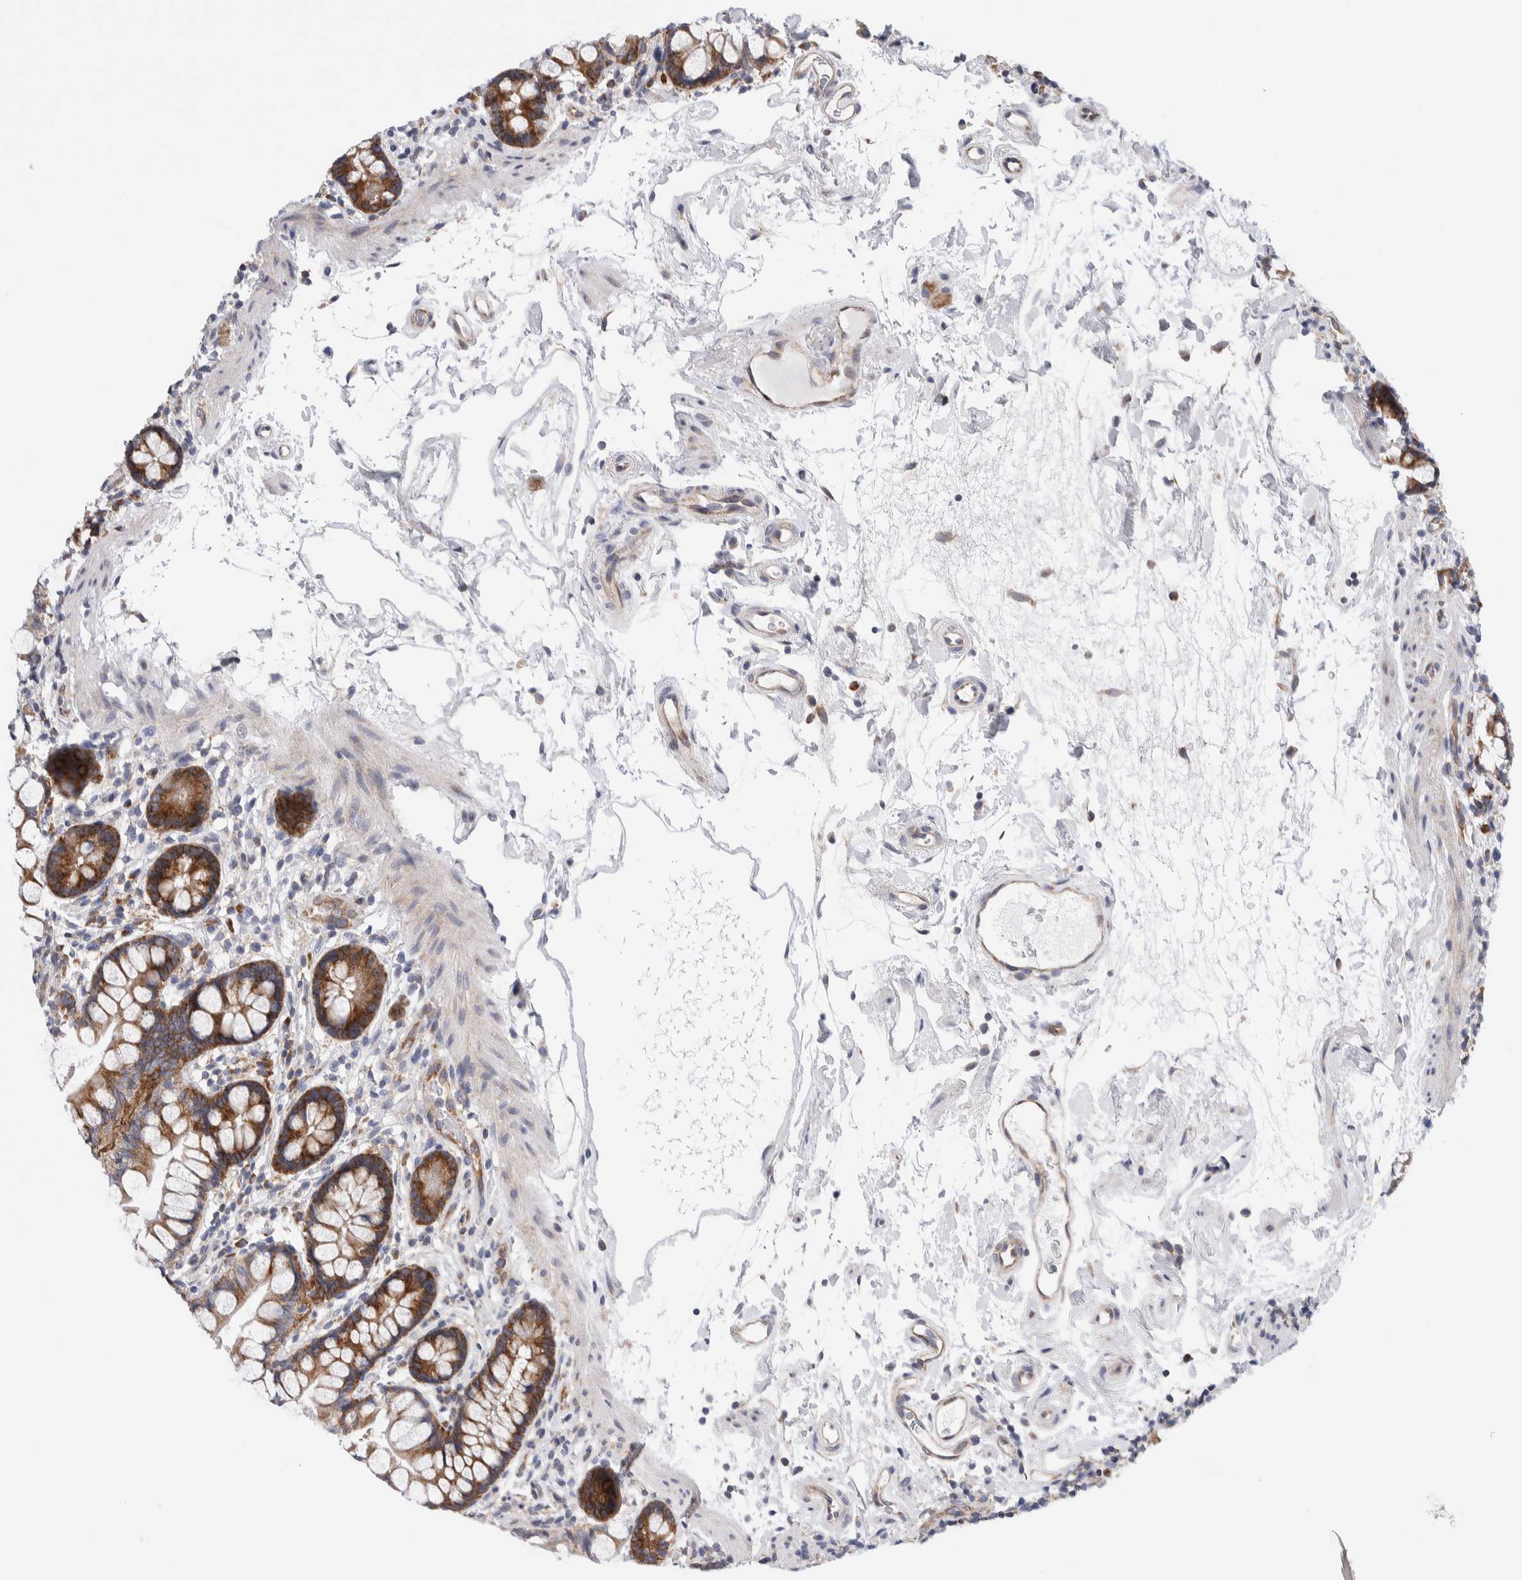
{"staining": {"intensity": "strong", "quantity": "25%-75%", "location": "cytoplasmic/membranous"}, "tissue": "small intestine", "cell_type": "Glandular cells", "image_type": "normal", "snomed": [{"axis": "morphology", "description": "Normal tissue, NOS"}, {"axis": "topography", "description": "Small intestine"}], "caption": "DAB immunohistochemical staining of benign human small intestine shows strong cytoplasmic/membranous protein positivity in about 25%-75% of glandular cells. (Stains: DAB in brown, nuclei in blue, Microscopy: brightfield microscopy at high magnification).", "gene": "RACK1", "patient": {"sex": "female", "age": 84}}